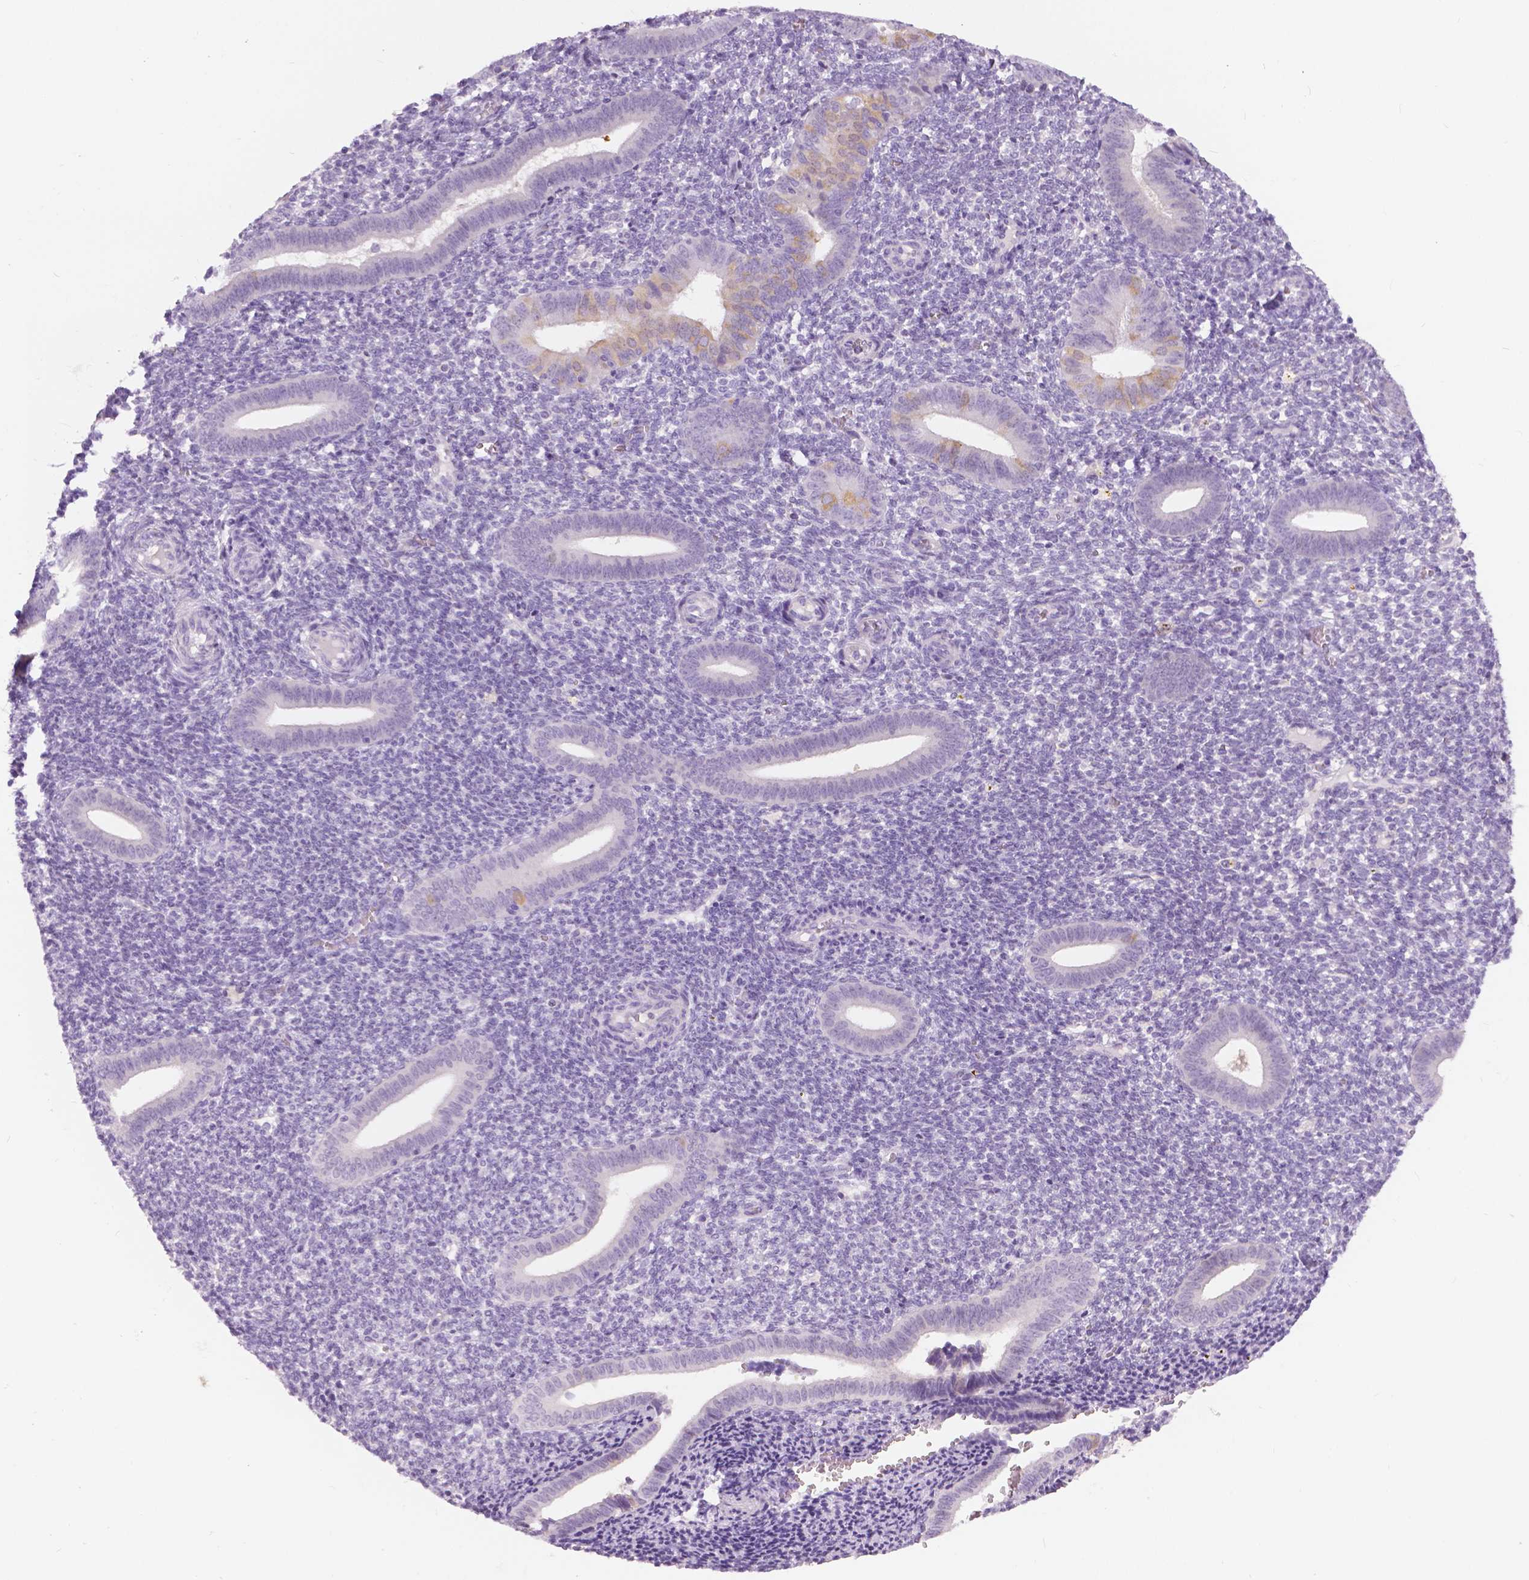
{"staining": {"intensity": "negative", "quantity": "none", "location": "none"}, "tissue": "endometrium", "cell_type": "Cells in endometrial stroma", "image_type": "normal", "snomed": [{"axis": "morphology", "description": "Normal tissue, NOS"}, {"axis": "topography", "description": "Endometrium"}], "caption": "High magnification brightfield microscopy of unremarkable endometrium stained with DAB (brown) and counterstained with hematoxylin (blue): cells in endometrial stroma show no significant staining. (DAB immunohistochemistry (IHC), high magnification).", "gene": "TP53TG5", "patient": {"sex": "female", "age": 25}}